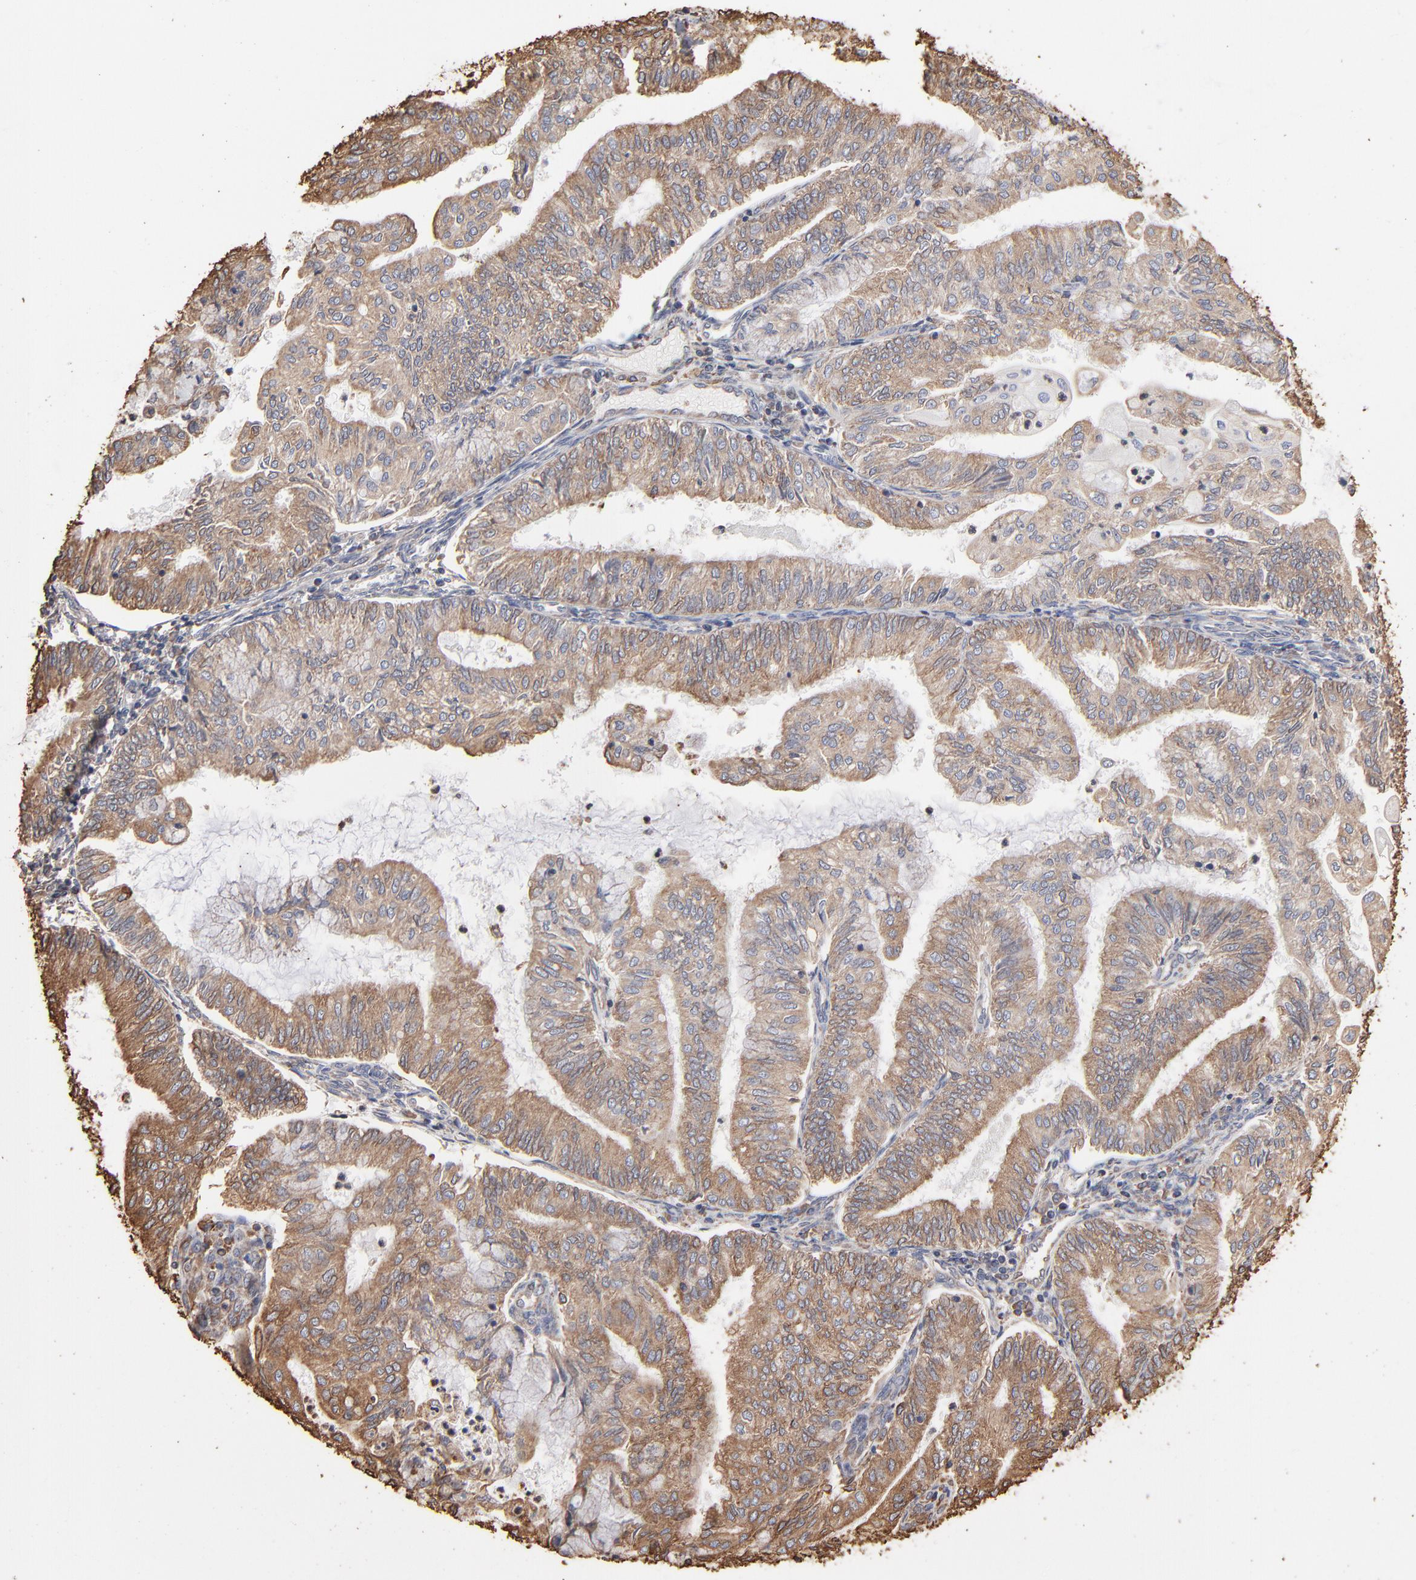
{"staining": {"intensity": "moderate", "quantity": ">75%", "location": "cytoplasmic/membranous"}, "tissue": "endometrial cancer", "cell_type": "Tumor cells", "image_type": "cancer", "snomed": [{"axis": "morphology", "description": "Adenocarcinoma, NOS"}, {"axis": "topography", "description": "Endometrium"}], "caption": "The immunohistochemical stain labels moderate cytoplasmic/membranous positivity in tumor cells of endometrial cancer tissue.", "gene": "PDIA3", "patient": {"sex": "female", "age": 59}}